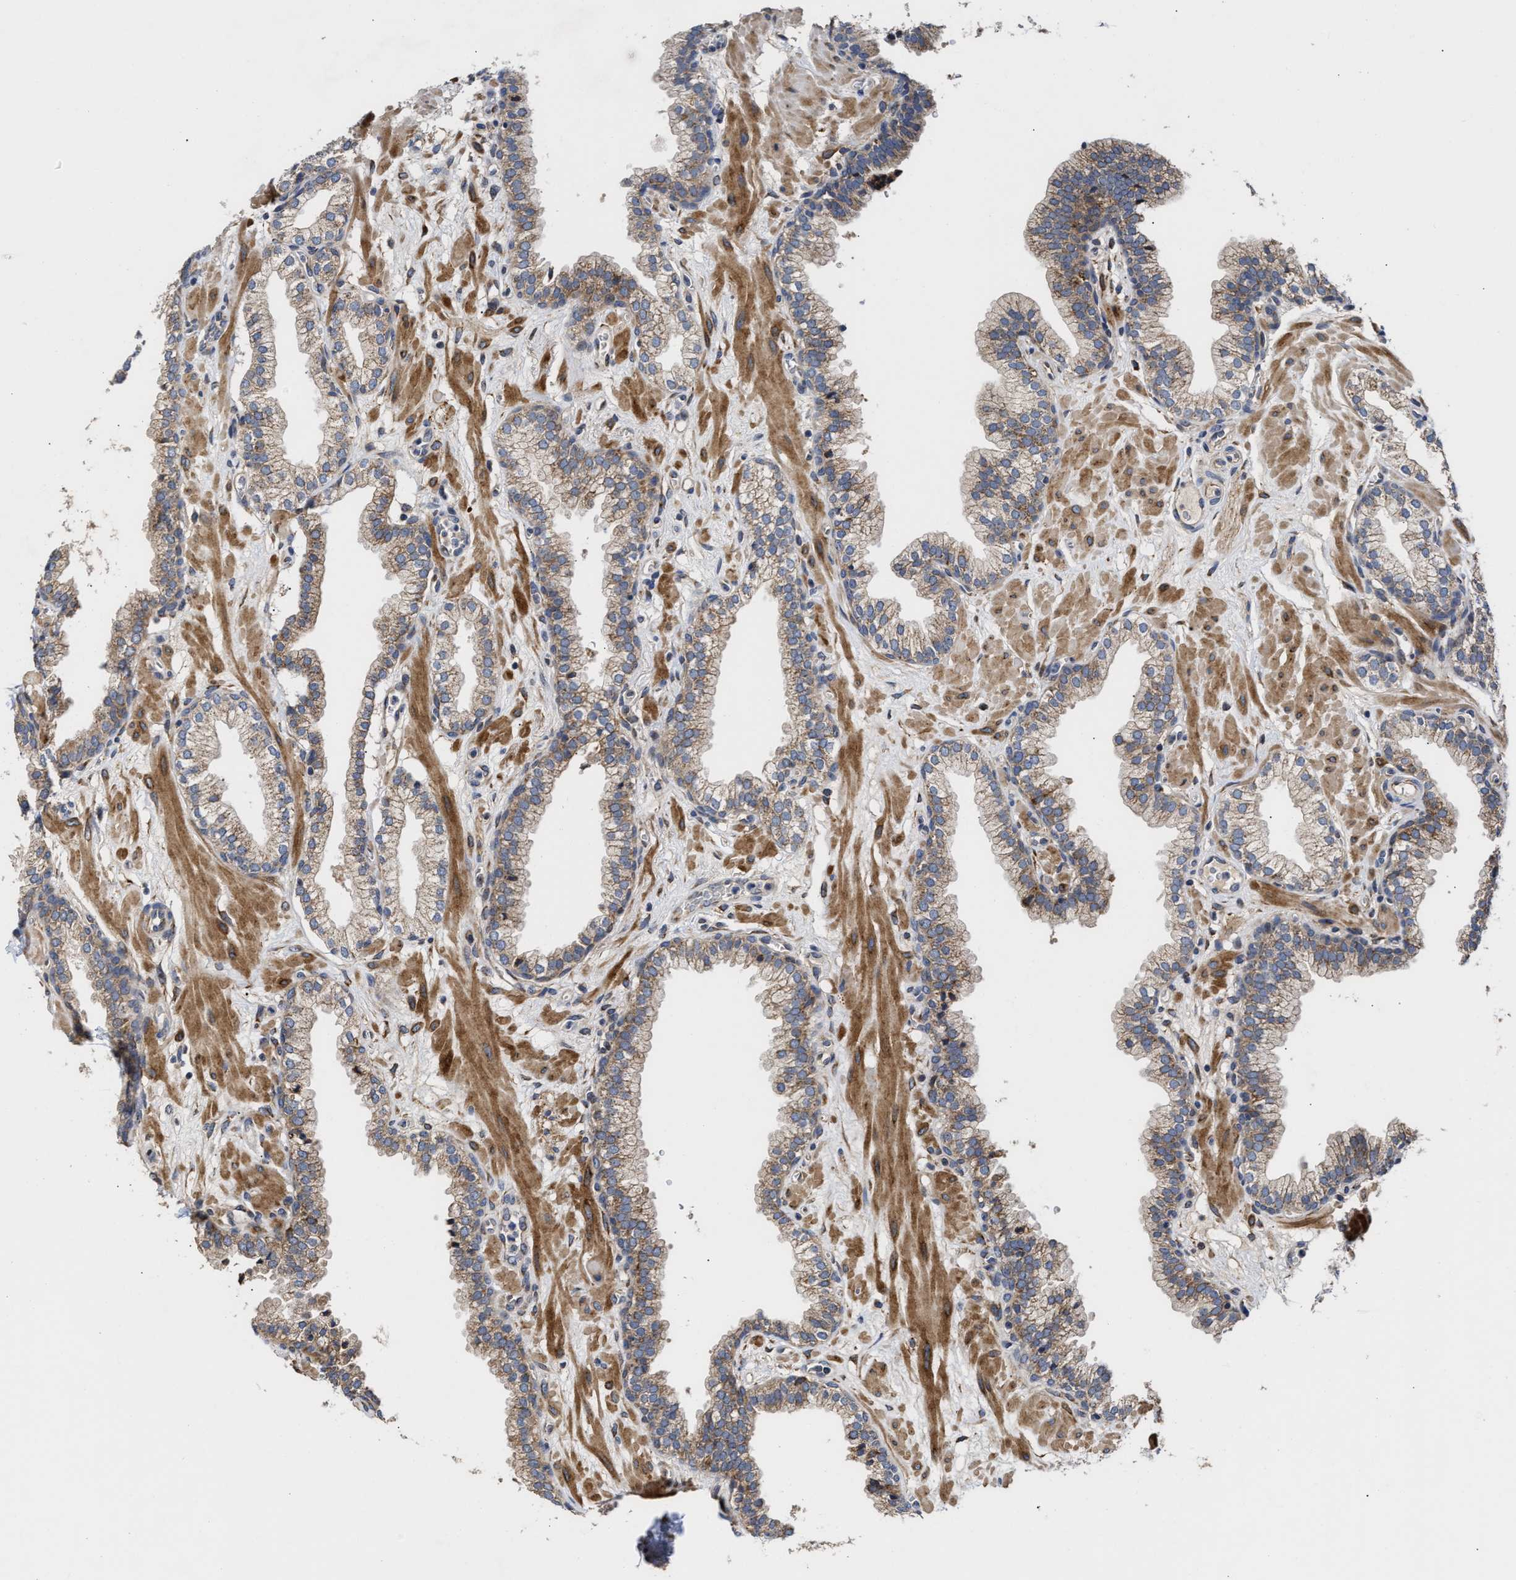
{"staining": {"intensity": "weak", "quantity": "25%-75%", "location": "cytoplasmic/membranous"}, "tissue": "prostate", "cell_type": "Glandular cells", "image_type": "normal", "snomed": [{"axis": "morphology", "description": "Normal tissue, NOS"}, {"axis": "morphology", "description": "Urothelial carcinoma, Low grade"}, {"axis": "topography", "description": "Urinary bladder"}, {"axis": "topography", "description": "Prostate"}], "caption": "Unremarkable prostate was stained to show a protein in brown. There is low levels of weak cytoplasmic/membranous positivity in about 25%-75% of glandular cells. (Brightfield microscopy of DAB IHC at high magnification).", "gene": "MALSU1", "patient": {"sex": "male", "age": 60}}